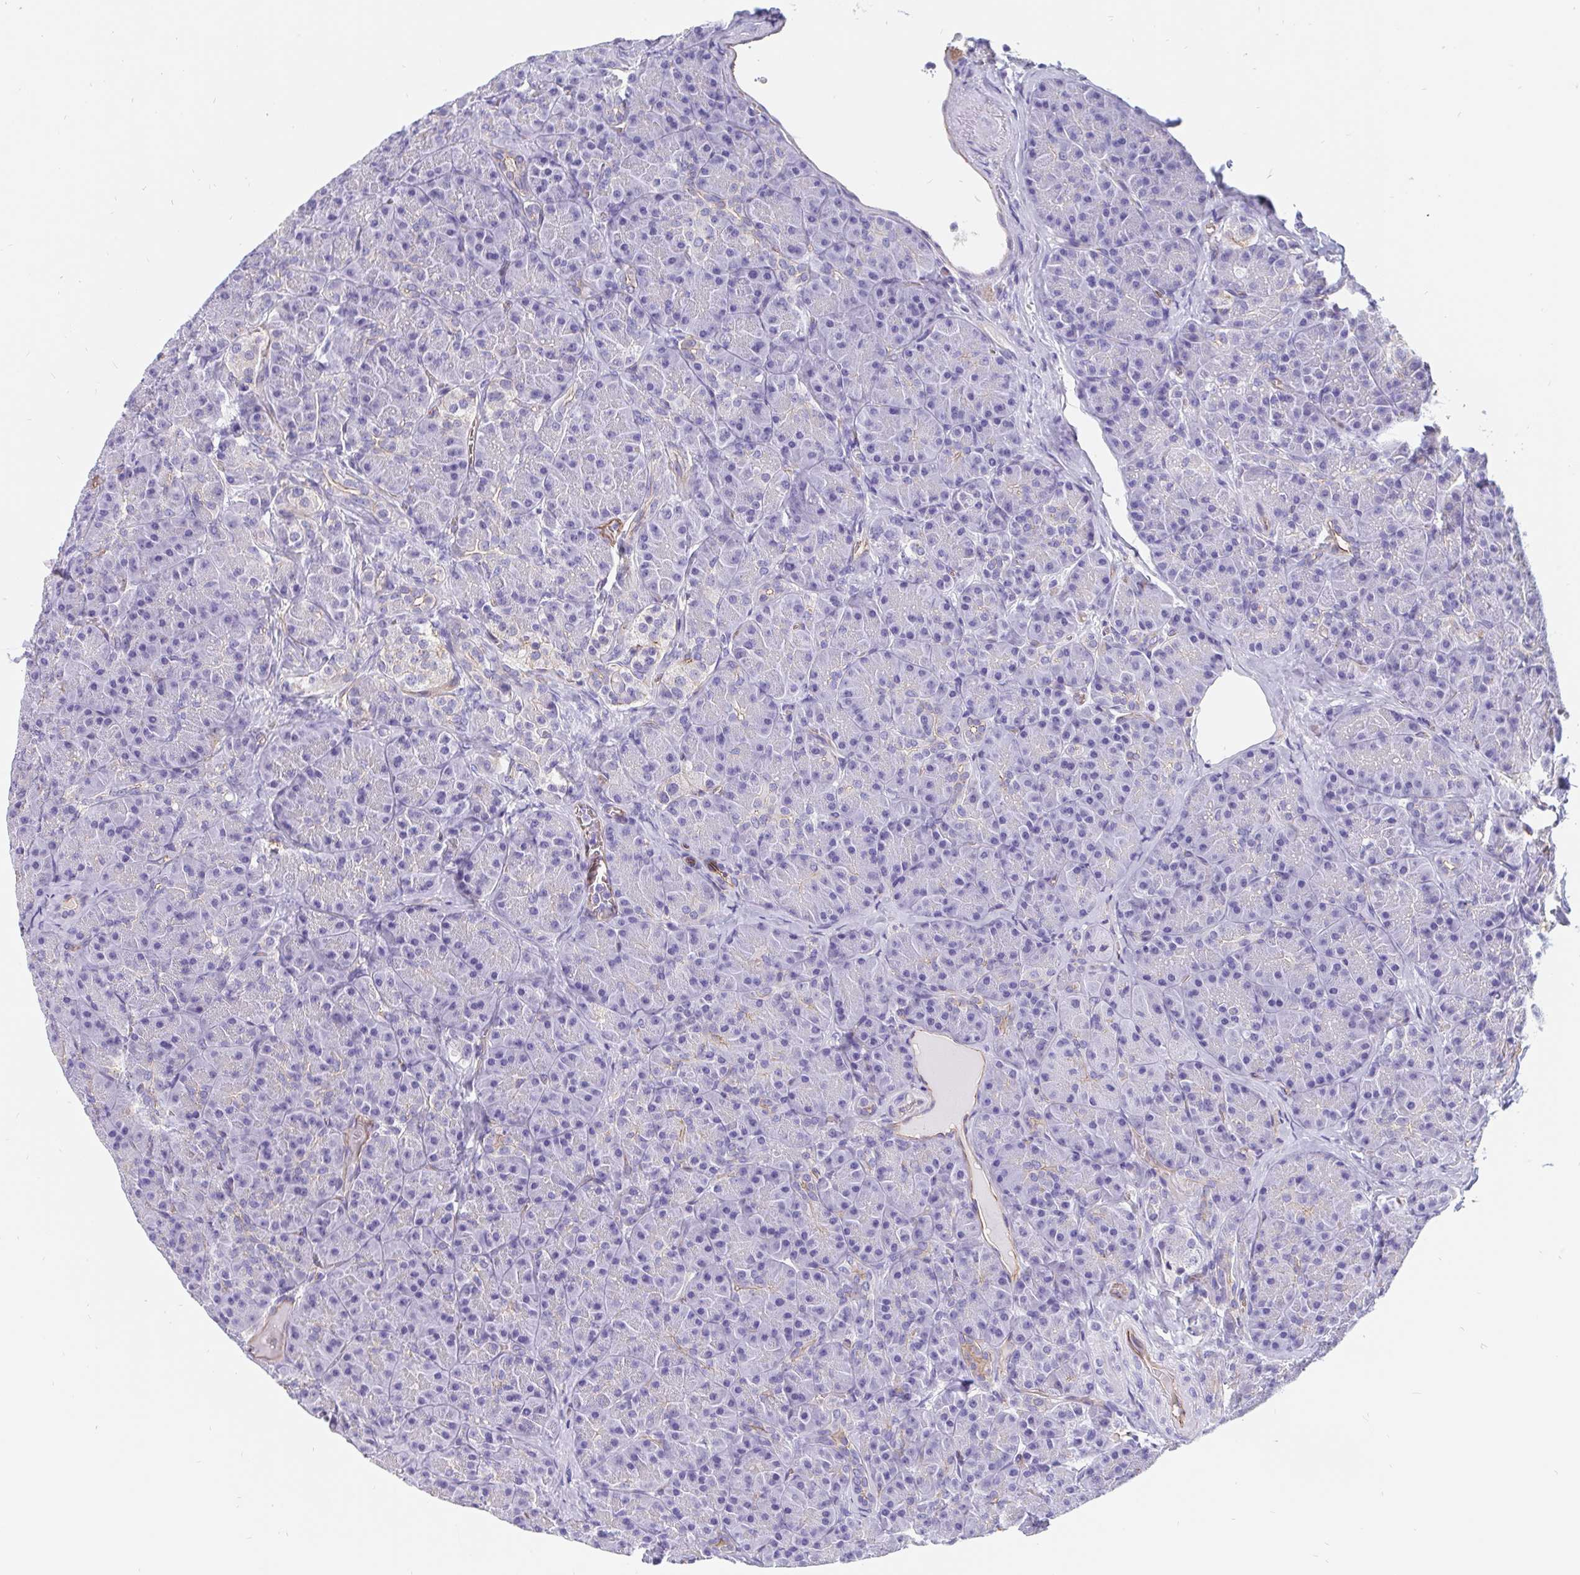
{"staining": {"intensity": "moderate", "quantity": "<25%", "location": "cytoplasmic/membranous"}, "tissue": "pancreas", "cell_type": "Exocrine glandular cells", "image_type": "normal", "snomed": [{"axis": "morphology", "description": "Normal tissue, NOS"}, {"axis": "topography", "description": "Pancreas"}], "caption": "Immunohistochemistry staining of benign pancreas, which demonstrates low levels of moderate cytoplasmic/membranous expression in about <25% of exocrine glandular cells indicating moderate cytoplasmic/membranous protein expression. The staining was performed using DAB (brown) for protein detection and nuclei were counterstained in hematoxylin (blue).", "gene": "LIMCH1", "patient": {"sex": "male", "age": 57}}